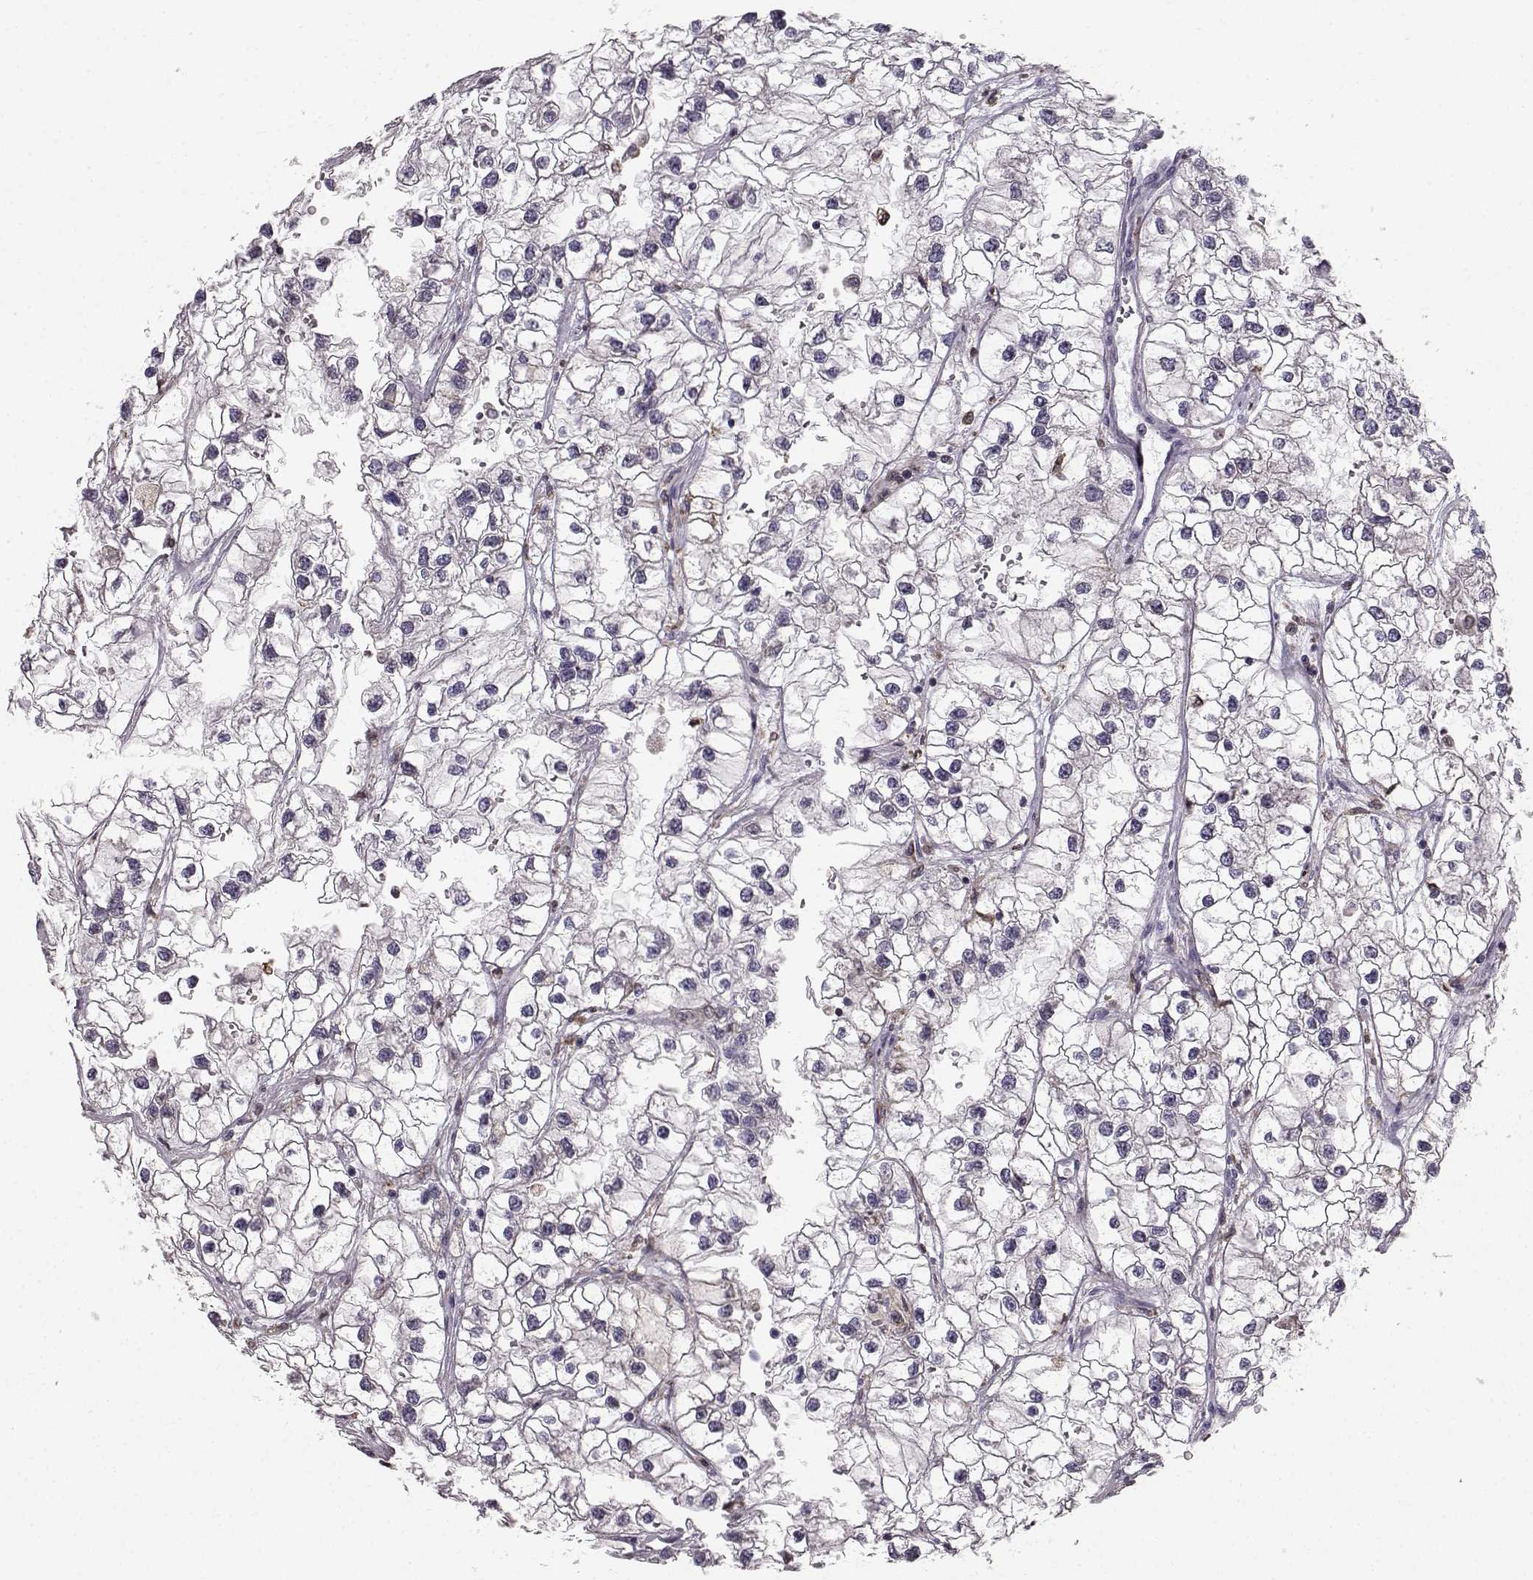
{"staining": {"intensity": "negative", "quantity": "none", "location": "none"}, "tissue": "renal cancer", "cell_type": "Tumor cells", "image_type": "cancer", "snomed": [{"axis": "morphology", "description": "Adenocarcinoma, NOS"}, {"axis": "topography", "description": "Kidney"}], "caption": "This photomicrograph is of renal cancer stained with immunohistochemistry to label a protein in brown with the nuclei are counter-stained blue. There is no positivity in tumor cells.", "gene": "SPAG17", "patient": {"sex": "male", "age": 59}}